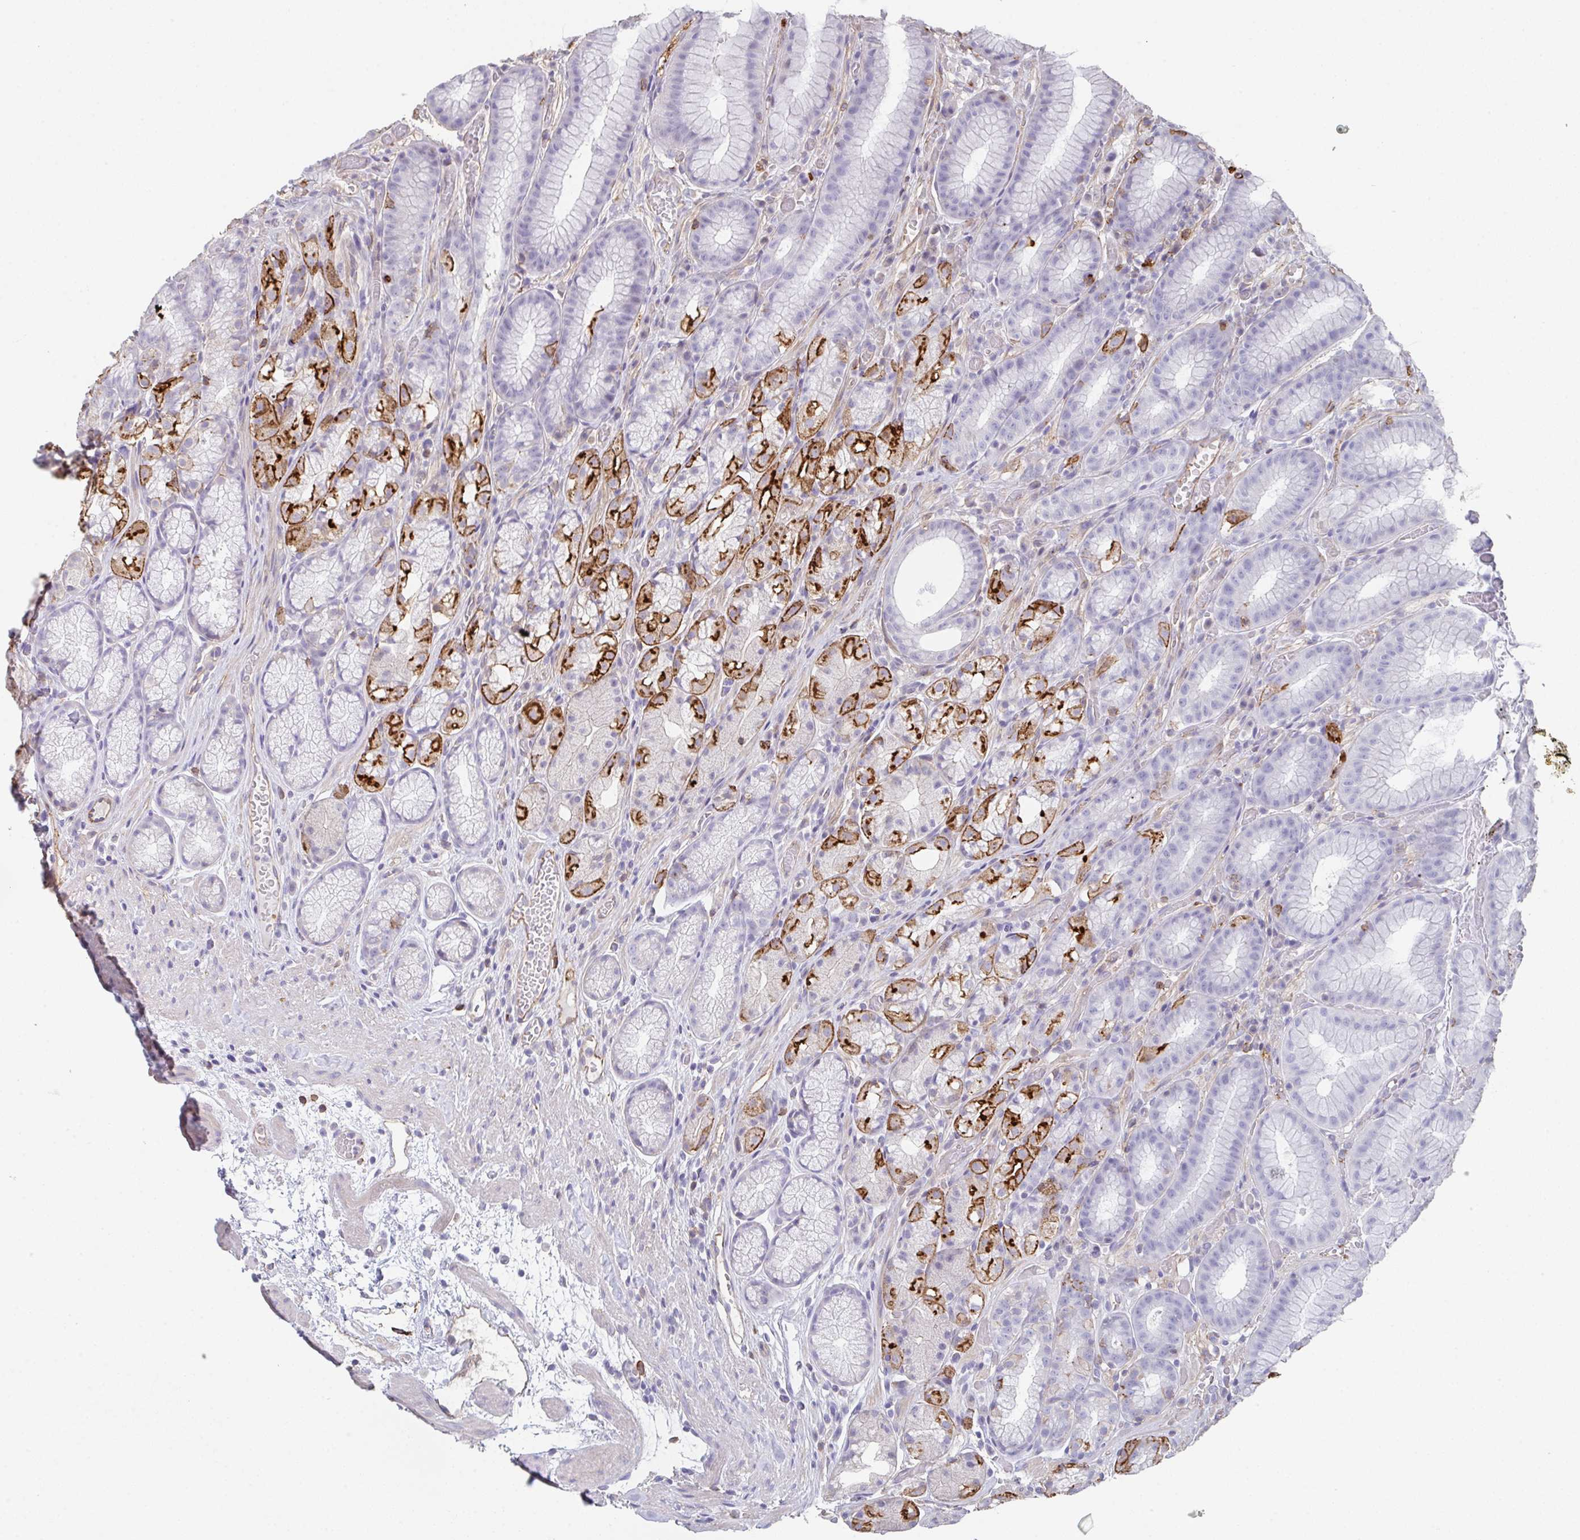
{"staining": {"intensity": "strong", "quantity": "<25%", "location": "cytoplasmic/membranous"}, "tissue": "stomach", "cell_type": "Glandular cells", "image_type": "normal", "snomed": [{"axis": "morphology", "description": "Normal tissue, NOS"}, {"axis": "topography", "description": "Smooth muscle"}, {"axis": "topography", "description": "Stomach"}], "caption": "Stomach stained with DAB immunohistochemistry shows medium levels of strong cytoplasmic/membranous expression in about <25% of glandular cells.", "gene": "DBN1", "patient": {"sex": "male", "age": 70}}